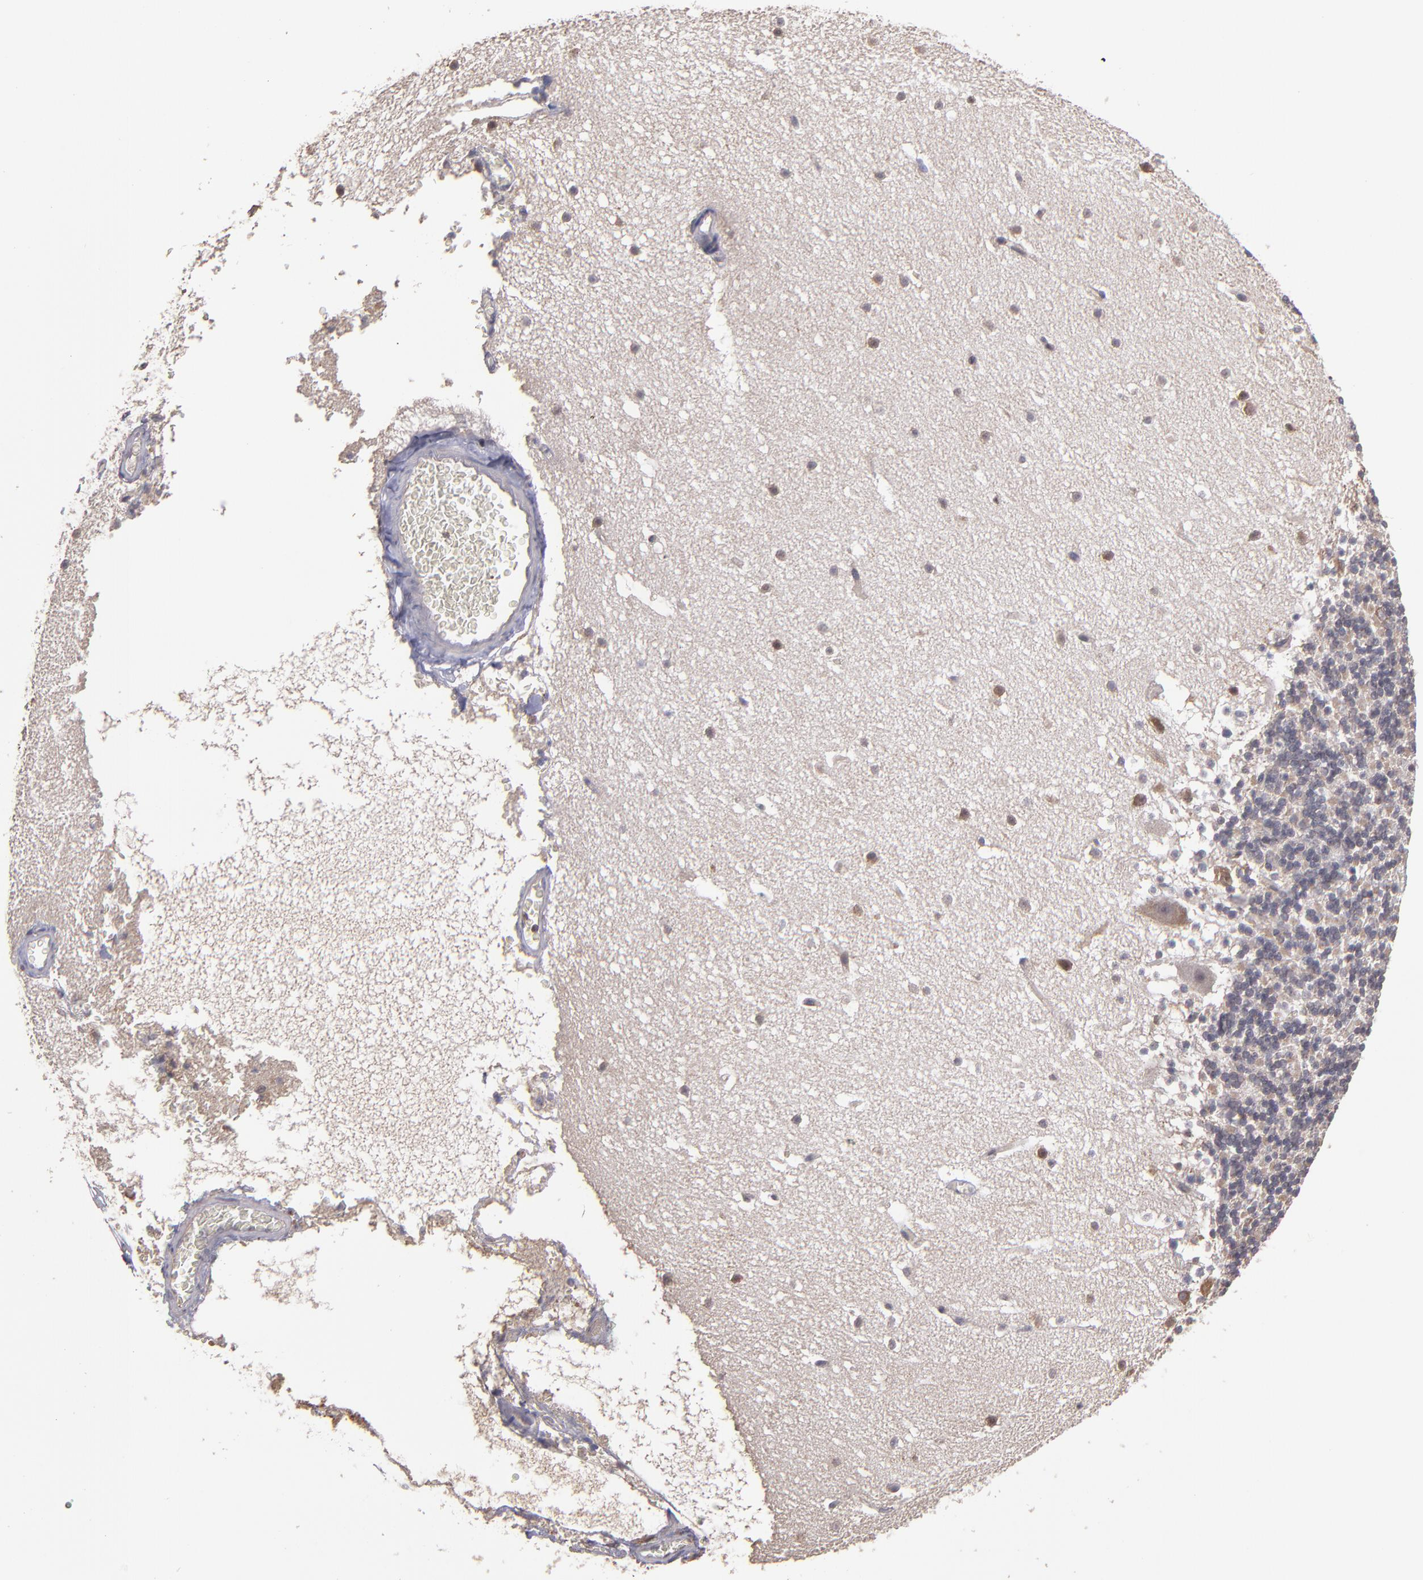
{"staining": {"intensity": "weak", "quantity": "<25%", "location": "cytoplasmic/membranous"}, "tissue": "cerebellum", "cell_type": "Cells in granular layer", "image_type": "normal", "snomed": [{"axis": "morphology", "description": "Normal tissue, NOS"}, {"axis": "topography", "description": "Cerebellum"}], "caption": "Immunohistochemistry (IHC) histopathology image of benign cerebellum stained for a protein (brown), which demonstrates no staining in cells in granular layer. (Brightfield microscopy of DAB (3,3'-diaminobenzidine) immunohistochemistry (IHC) at high magnification).", "gene": "NF2", "patient": {"sex": "male", "age": 45}}